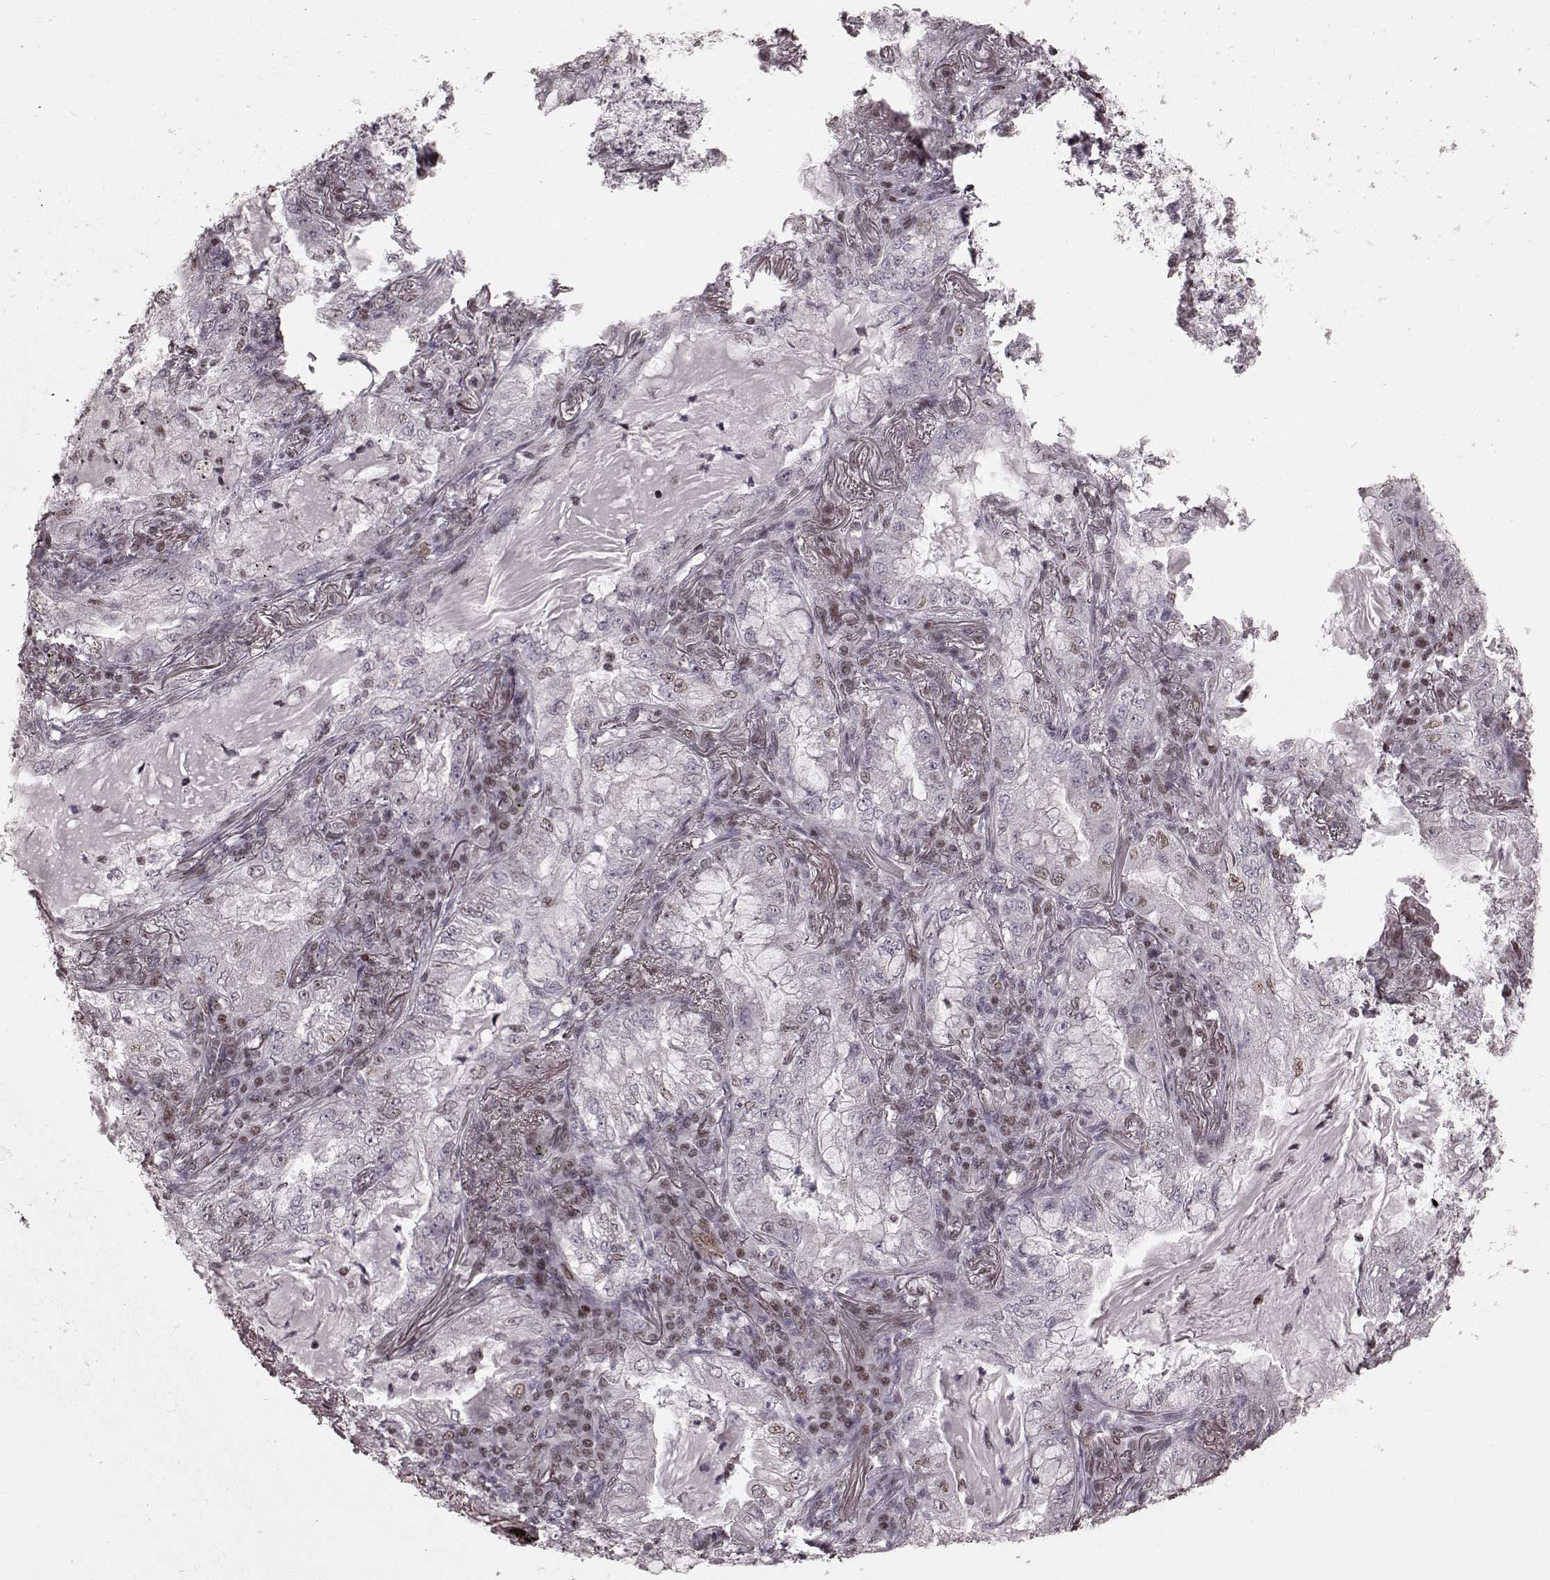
{"staining": {"intensity": "weak", "quantity": "25%-75%", "location": "nuclear"}, "tissue": "lung cancer", "cell_type": "Tumor cells", "image_type": "cancer", "snomed": [{"axis": "morphology", "description": "Adenocarcinoma, NOS"}, {"axis": "topography", "description": "Lung"}], "caption": "Immunohistochemistry histopathology image of human adenocarcinoma (lung) stained for a protein (brown), which shows low levels of weak nuclear staining in approximately 25%-75% of tumor cells.", "gene": "NR2C1", "patient": {"sex": "female", "age": 73}}